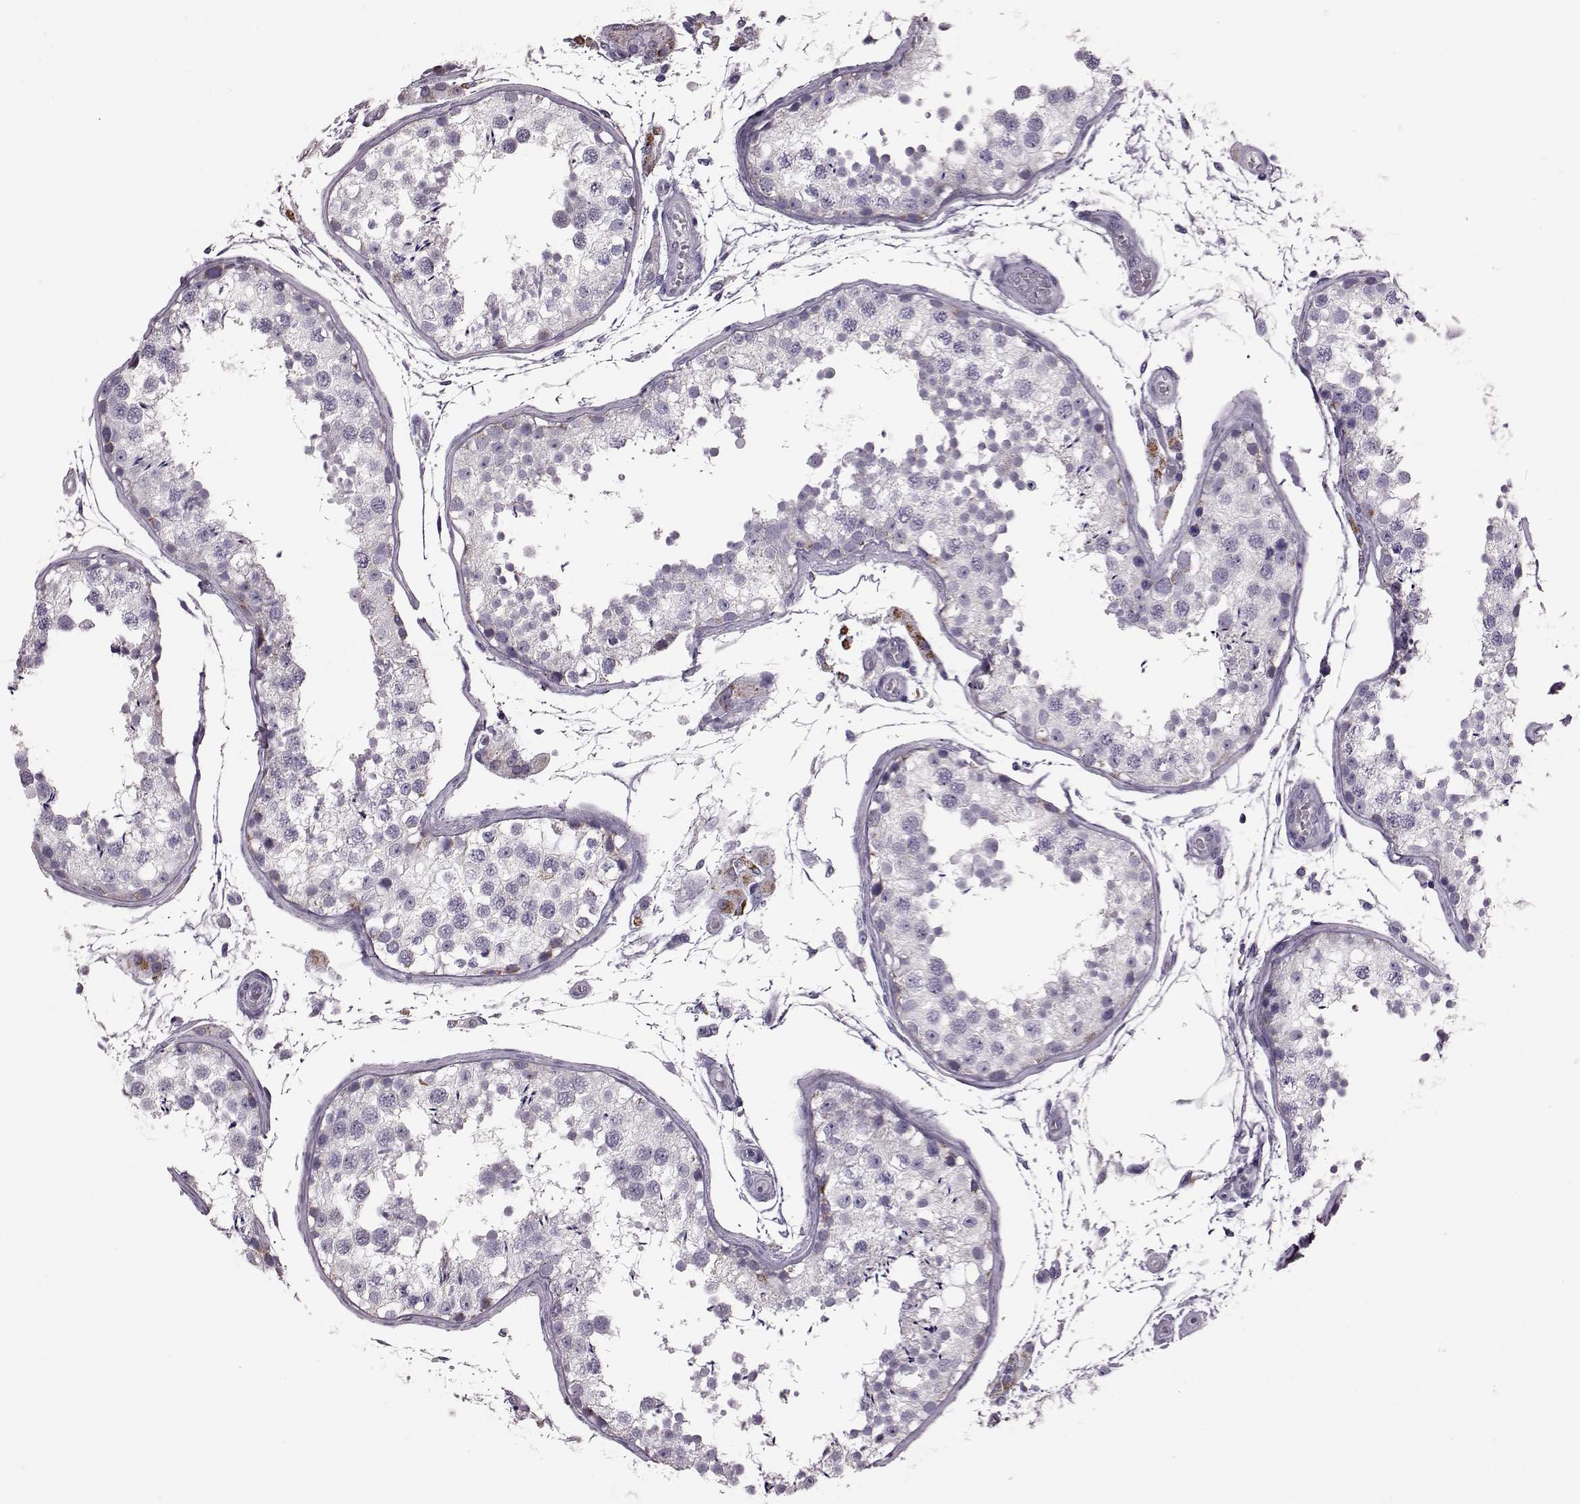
{"staining": {"intensity": "negative", "quantity": "none", "location": "none"}, "tissue": "testis", "cell_type": "Cells in seminiferous ducts", "image_type": "normal", "snomed": [{"axis": "morphology", "description": "Normal tissue, NOS"}, {"axis": "topography", "description": "Testis"}], "caption": "Testis stained for a protein using immunohistochemistry (IHC) displays no positivity cells in seminiferous ducts.", "gene": "RIMS2", "patient": {"sex": "male", "age": 29}}